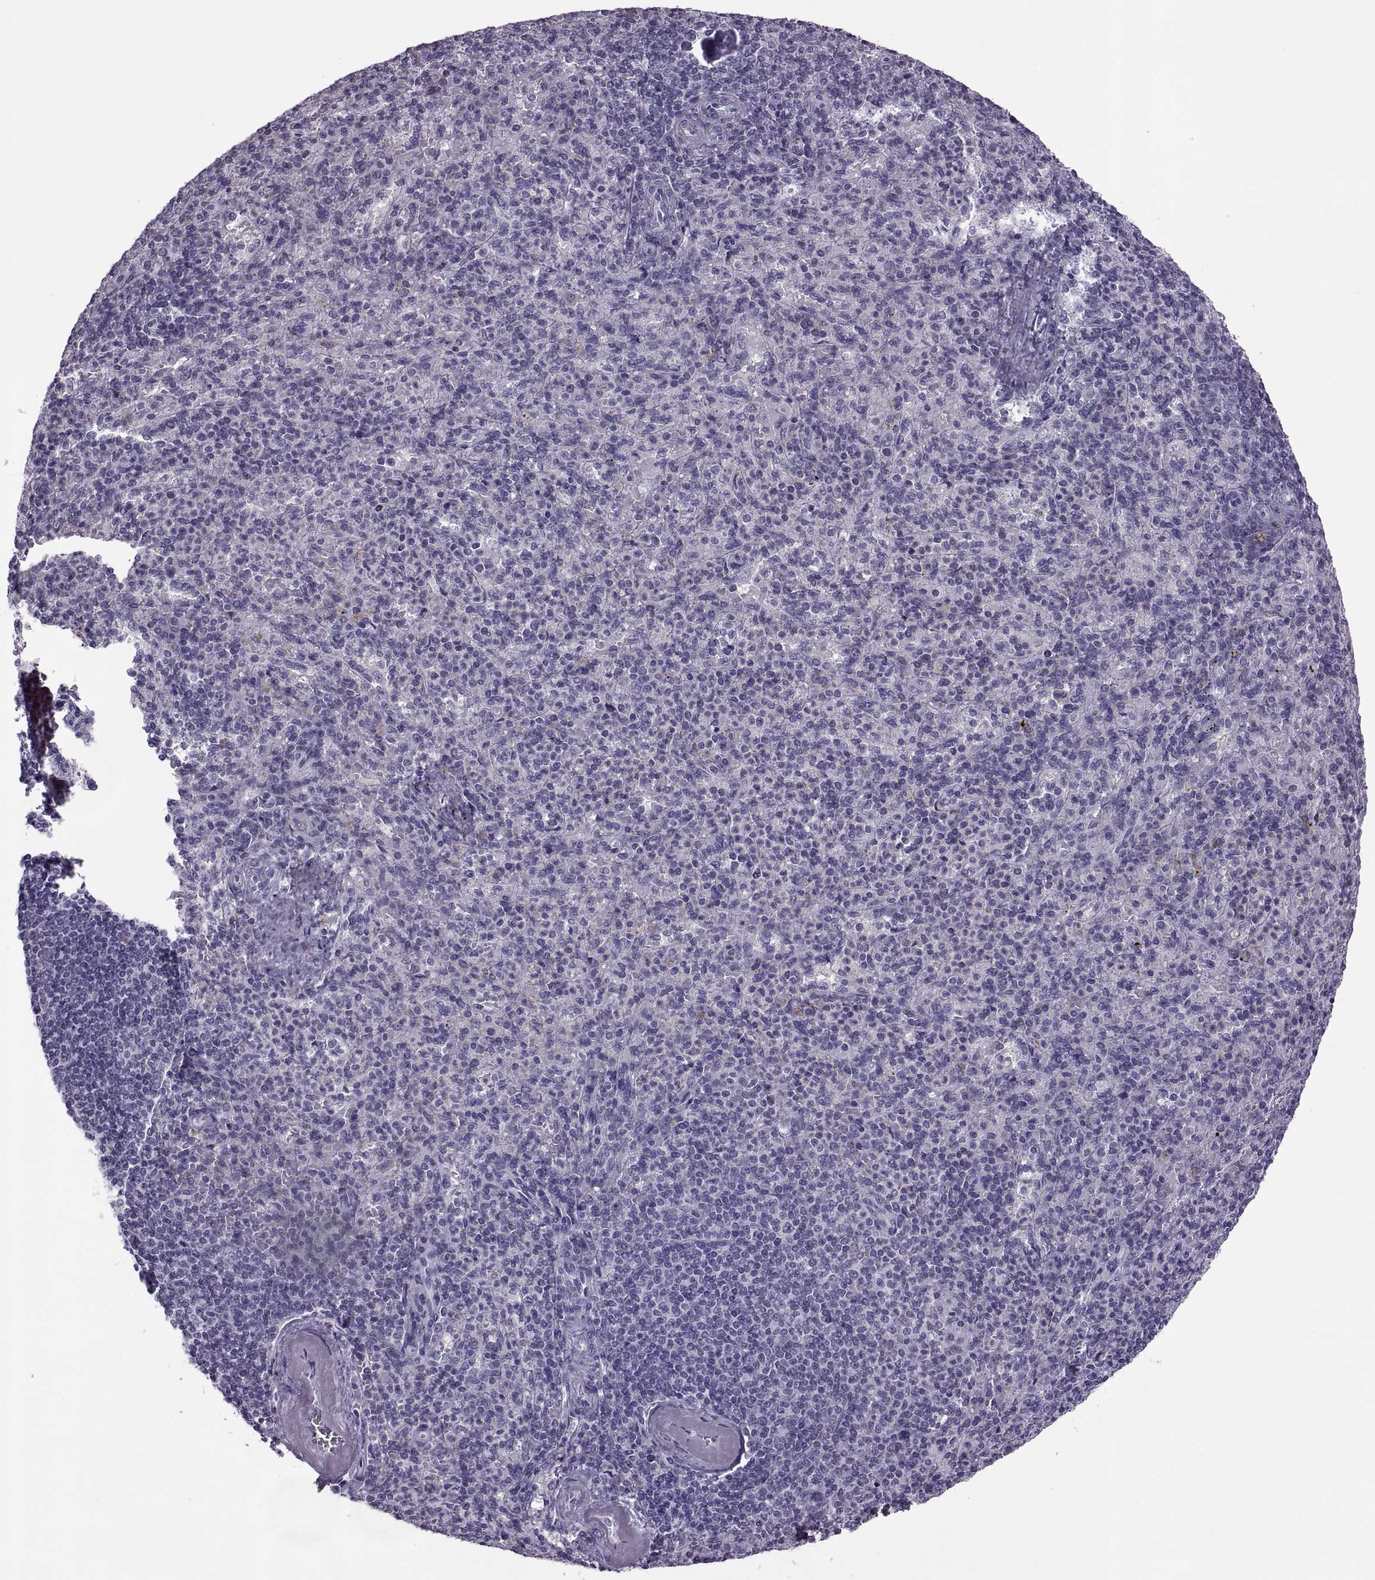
{"staining": {"intensity": "negative", "quantity": "none", "location": "none"}, "tissue": "spleen", "cell_type": "Cells in red pulp", "image_type": "normal", "snomed": [{"axis": "morphology", "description": "Normal tissue, NOS"}, {"axis": "topography", "description": "Spleen"}], "caption": "Protein analysis of unremarkable spleen shows no significant expression in cells in red pulp.", "gene": "RSPH6A", "patient": {"sex": "female", "age": 74}}